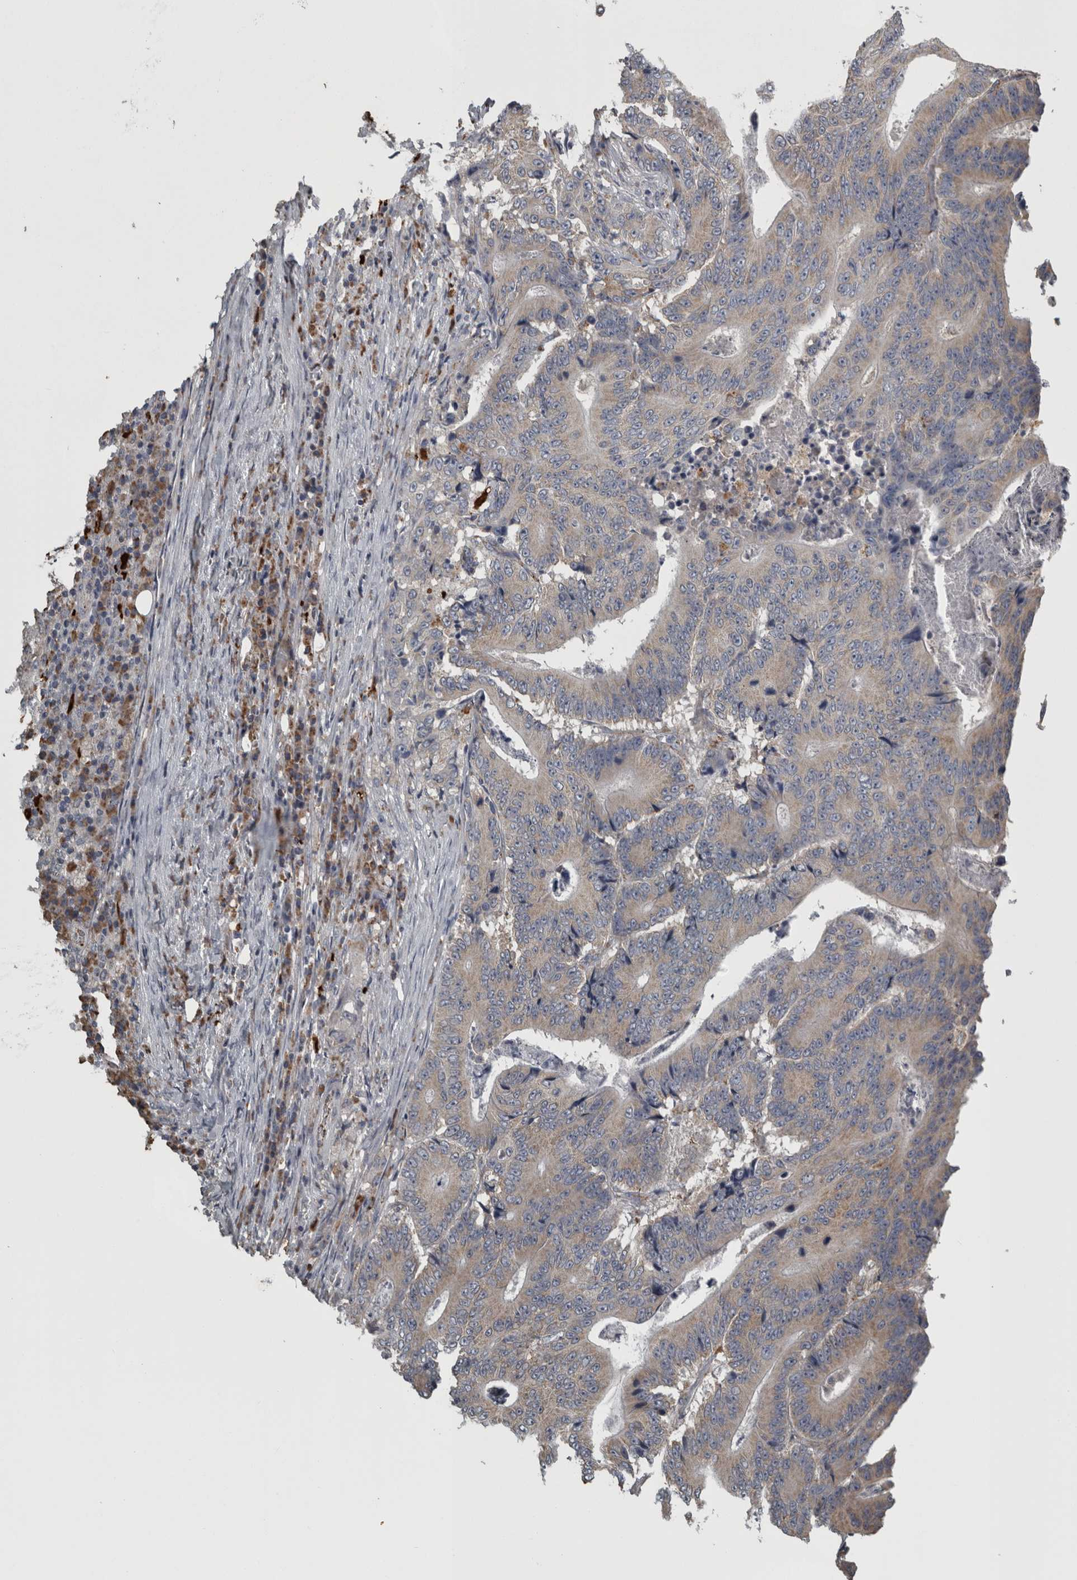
{"staining": {"intensity": "weak", "quantity": "25%-75%", "location": "cytoplasmic/membranous"}, "tissue": "colorectal cancer", "cell_type": "Tumor cells", "image_type": "cancer", "snomed": [{"axis": "morphology", "description": "Adenocarcinoma, NOS"}, {"axis": "topography", "description": "Colon"}], "caption": "Human adenocarcinoma (colorectal) stained for a protein (brown) exhibits weak cytoplasmic/membranous positive expression in approximately 25%-75% of tumor cells.", "gene": "FRK", "patient": {"sex": "male", "age": 83}}